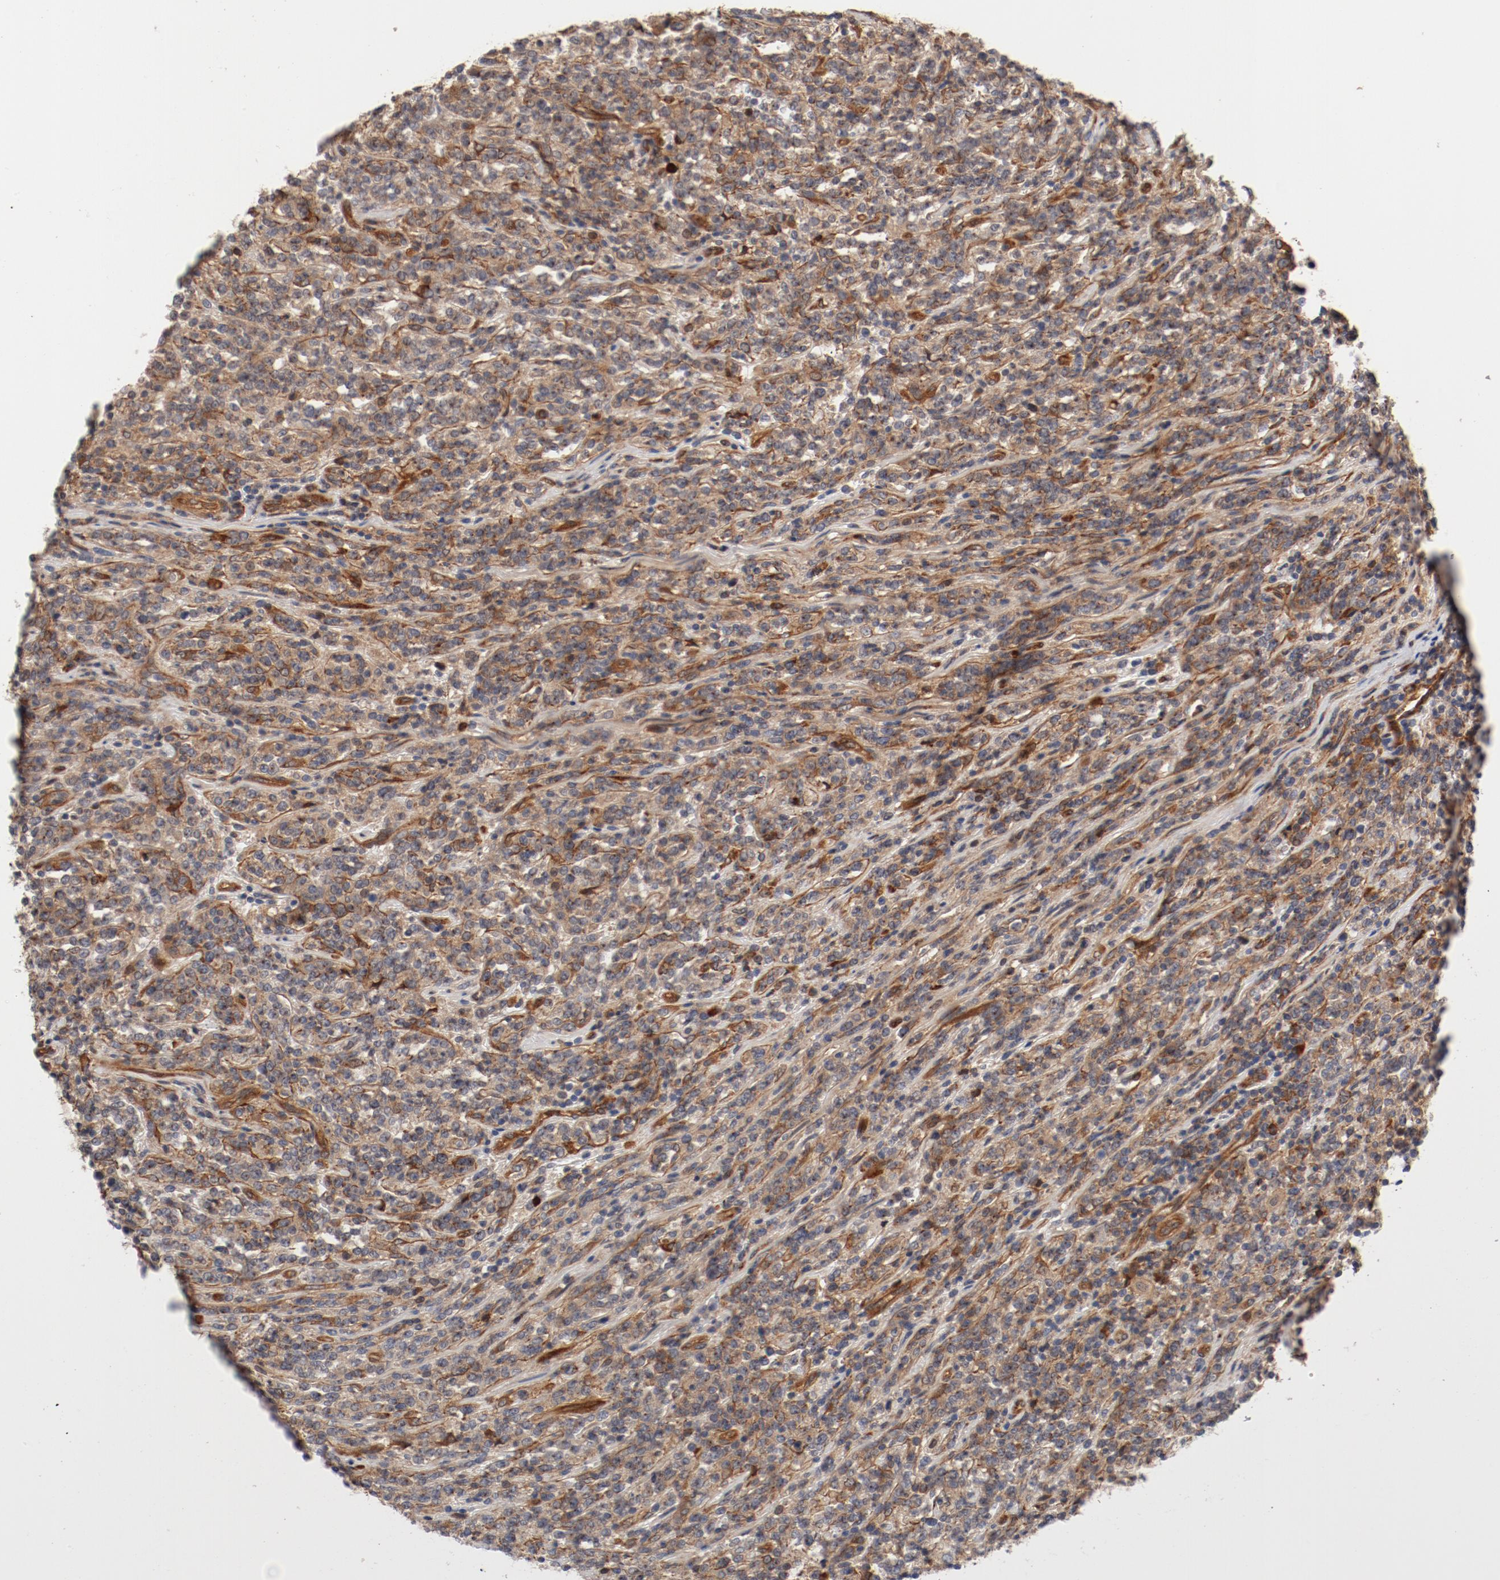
{"staining": {"intensity": "moderate", "quantity": ">75%", "location": "cytoplasmic/membranous"}, "tissue": "lymphoma", "cell_type": "Tumor cells", "image_type": "cancer", "snomed": [{"axis": "morphology", "description": "Malignant lymphoma, non-Hodgkin's type, High grade"}, {"axis": "topography", "description": "Soft tissue"}], "caption": "High-power microscopy captured an IHC histopathology image of lymphoma, revealing moderate cytoplasmic/membranous staining in about >75% of tumor cells.", "gene": "PITPNM2", "patient": {"sex": "male", "age": 18}}